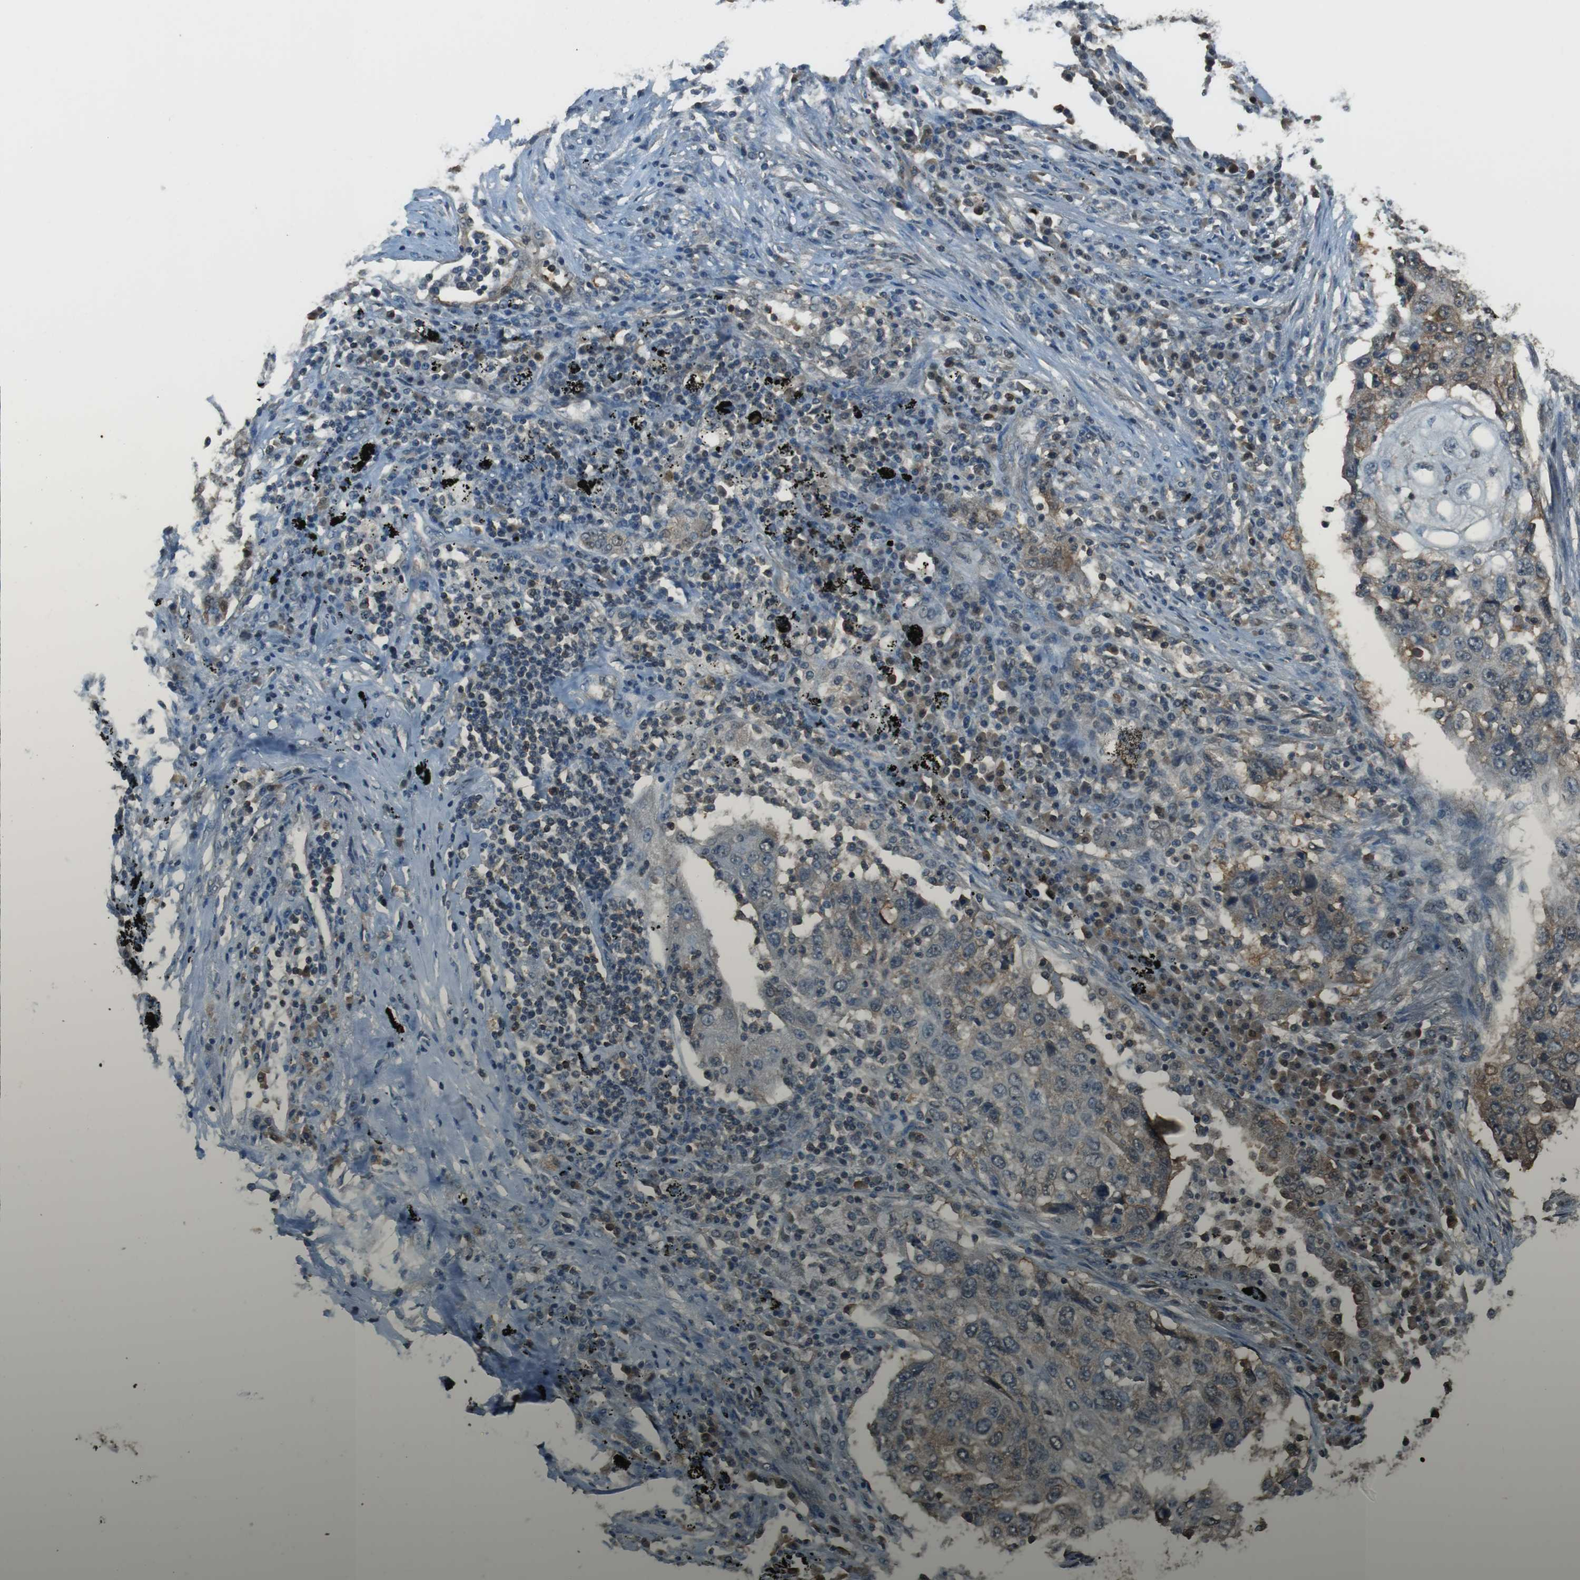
{"staining": {"intensity": "weak", "quantity": "25%-75%", "location": "cytoplasmic/membranous"}, "tissue": "lung cancer", "cell_type": "Tumor cells", "image_type": "cancer", "snomed": [{"axis": "morphology", "description": "Squamous cell carcinoma, NOS"}, {"axis": "topography", "description": "Lung"}], "caption": "This is a histology image of immunohistochemistry staining of lung cancer, which shows weak expression in the cytoplasmic/membranous of tumor cells.", "gene": "TWSG1", "patient": {"sex": "female", "age": 63}}